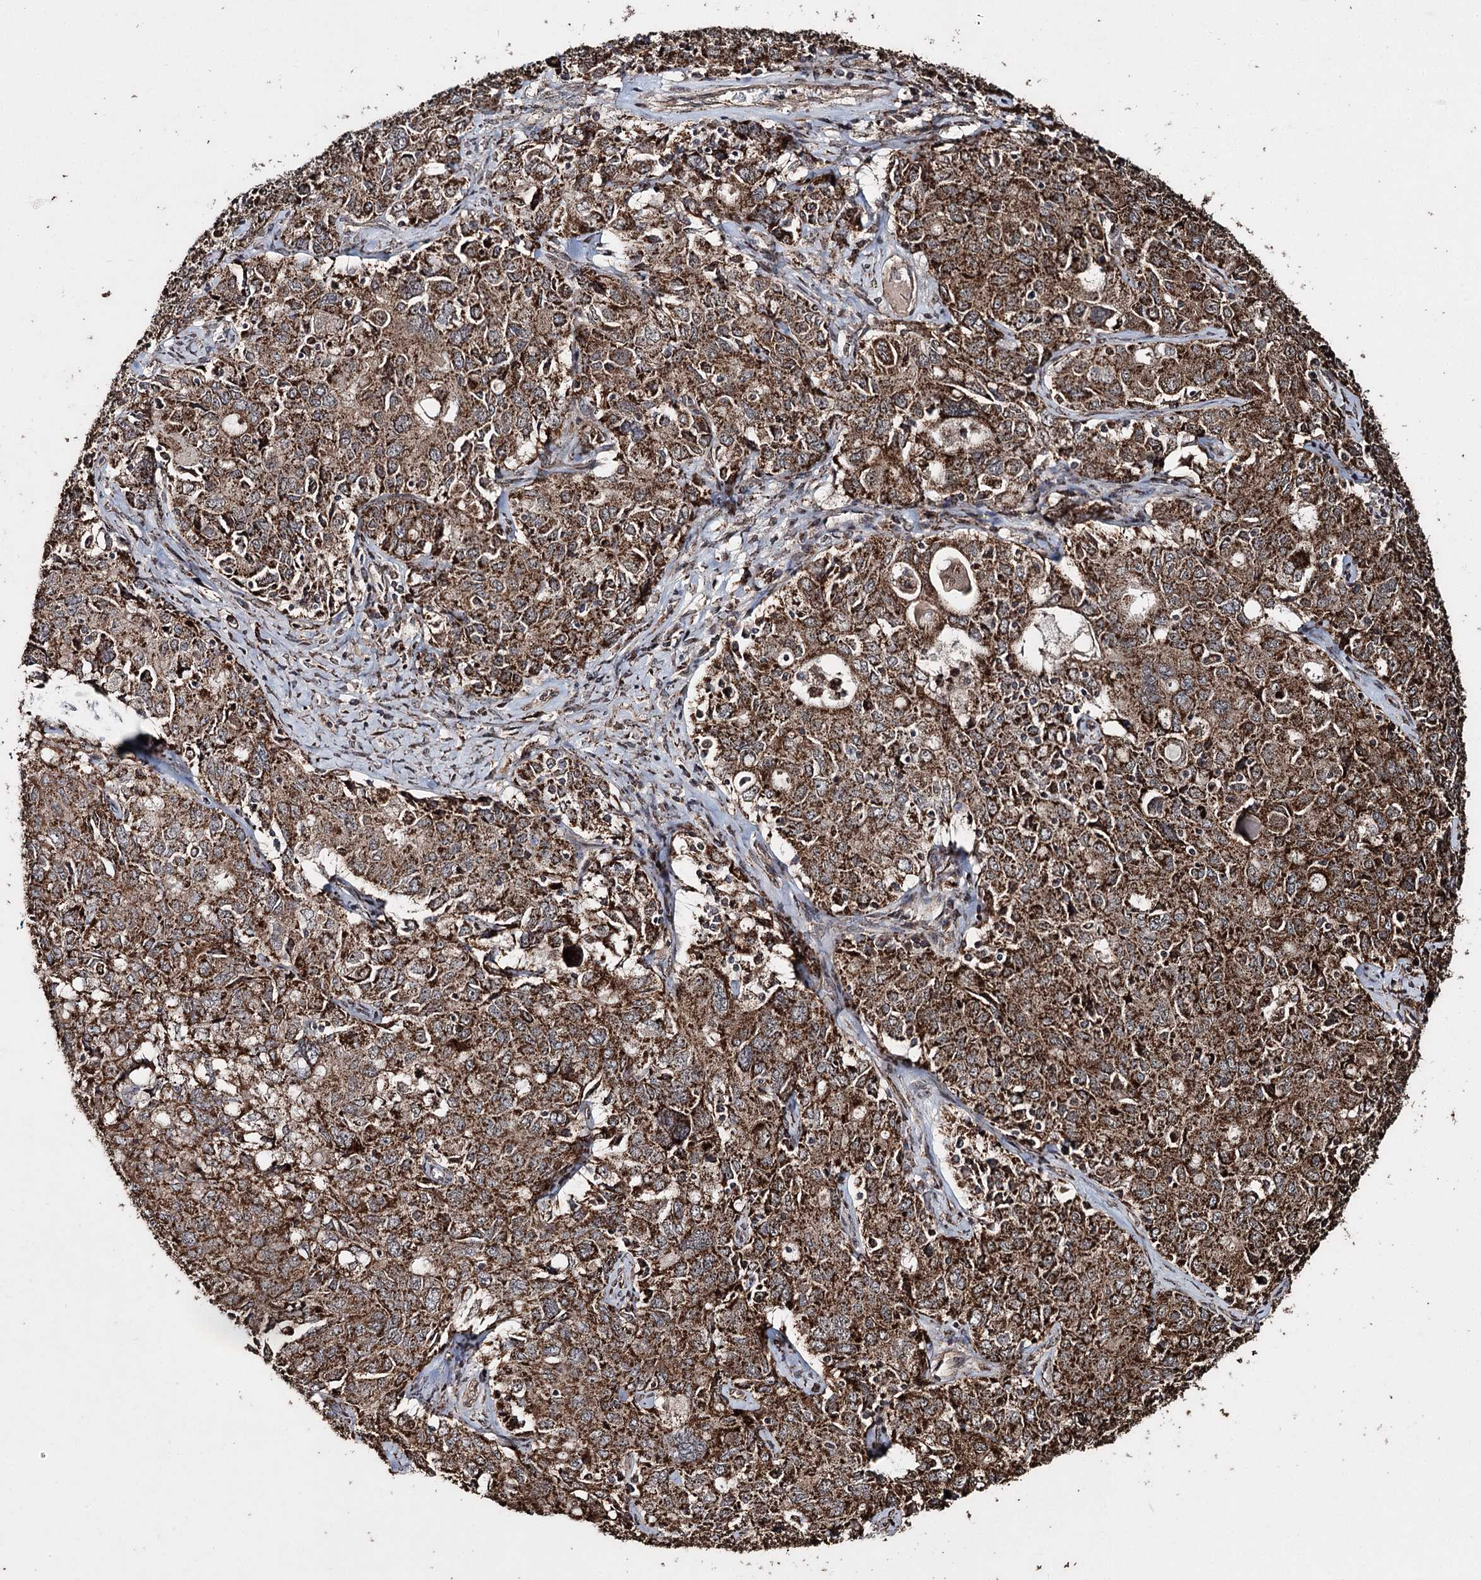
{"staining": {"intensity": "strong", "quantity": ">75%", "location": "cytoplasmic/membranous"}, "tissue": "ovarian cancer", "cell_type": "Tumor cells", "image_type": "cancer", "snomed": [{"axis": "morphology", "description": "Carcinoma, endometroid"}, {"axis": "topography", "description": "Ovary"}], "caption": "A photomicrograph of human ovarian cancer (endometroid carcinoma) stained for a protein demonstrates strong cytoplasmic/membranous brown staining in tumor cells. (brown staining indicates protein expression, while blue staining denotes nuclei).", "gene": "SLF2", "patient": {"sex": "female", "age": 62}}